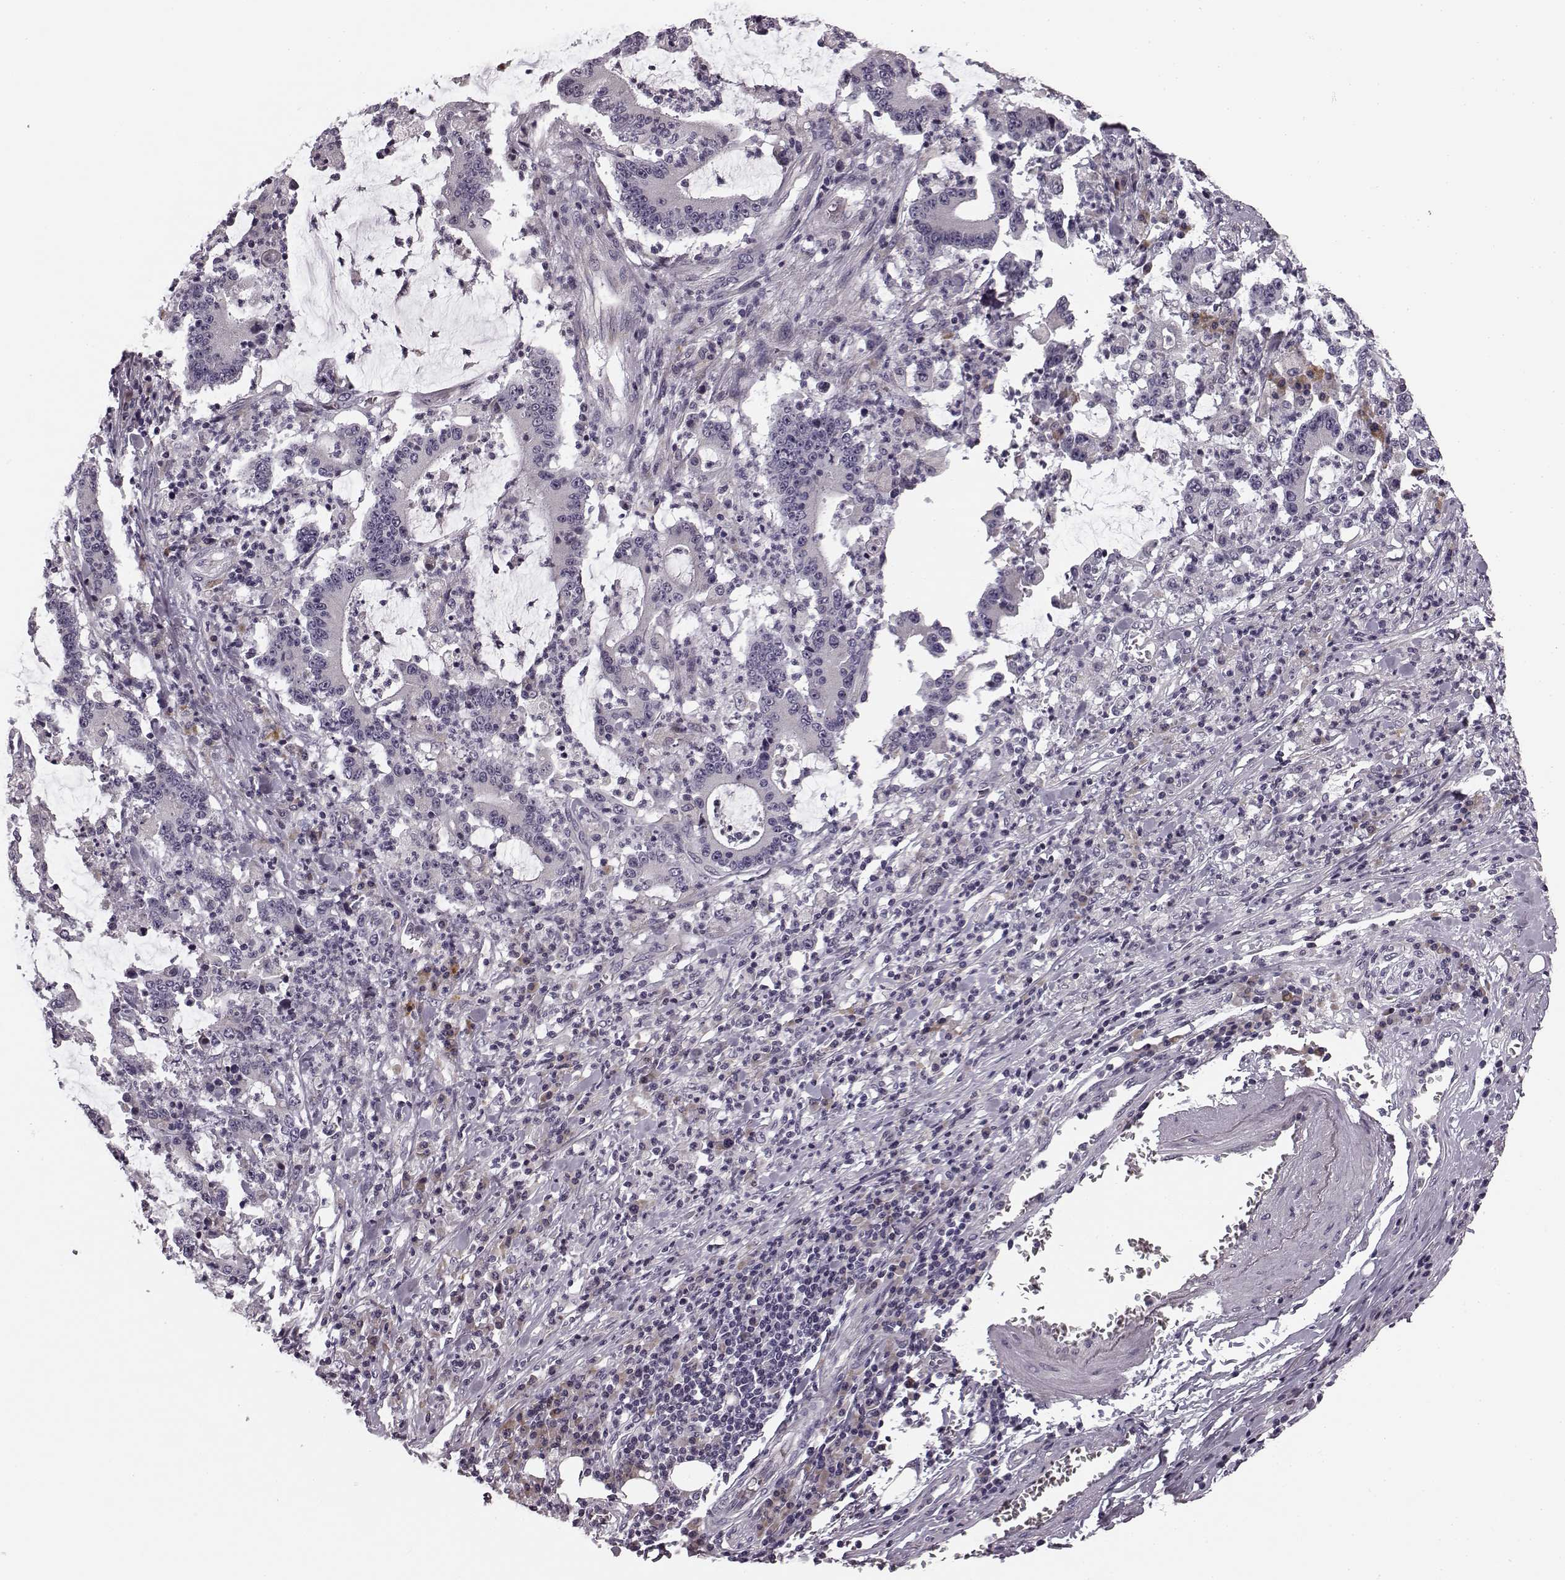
{"staining": {"intensity": "moderate", "quantity": "<25%", "location": "cytoplasmic/membranous"}, "tissue": "stomach cancer", "cell_type": "Tumor cells", "image_type": "cancer", "snomed": [{"axis": "morphology", "description": "Adenocarcinoma, NOS"}, {"axis": "topography", "description": "Stomach, upper"}], "caption": "A high-resolution histopathology image shows IHC staining of stomach cancer, which reveals moderate cytoplasmic/membranous positivity in about <25% of tumor cells.", "gene": "FAM234B", "patient": {"sex": "male", "age": 68}}